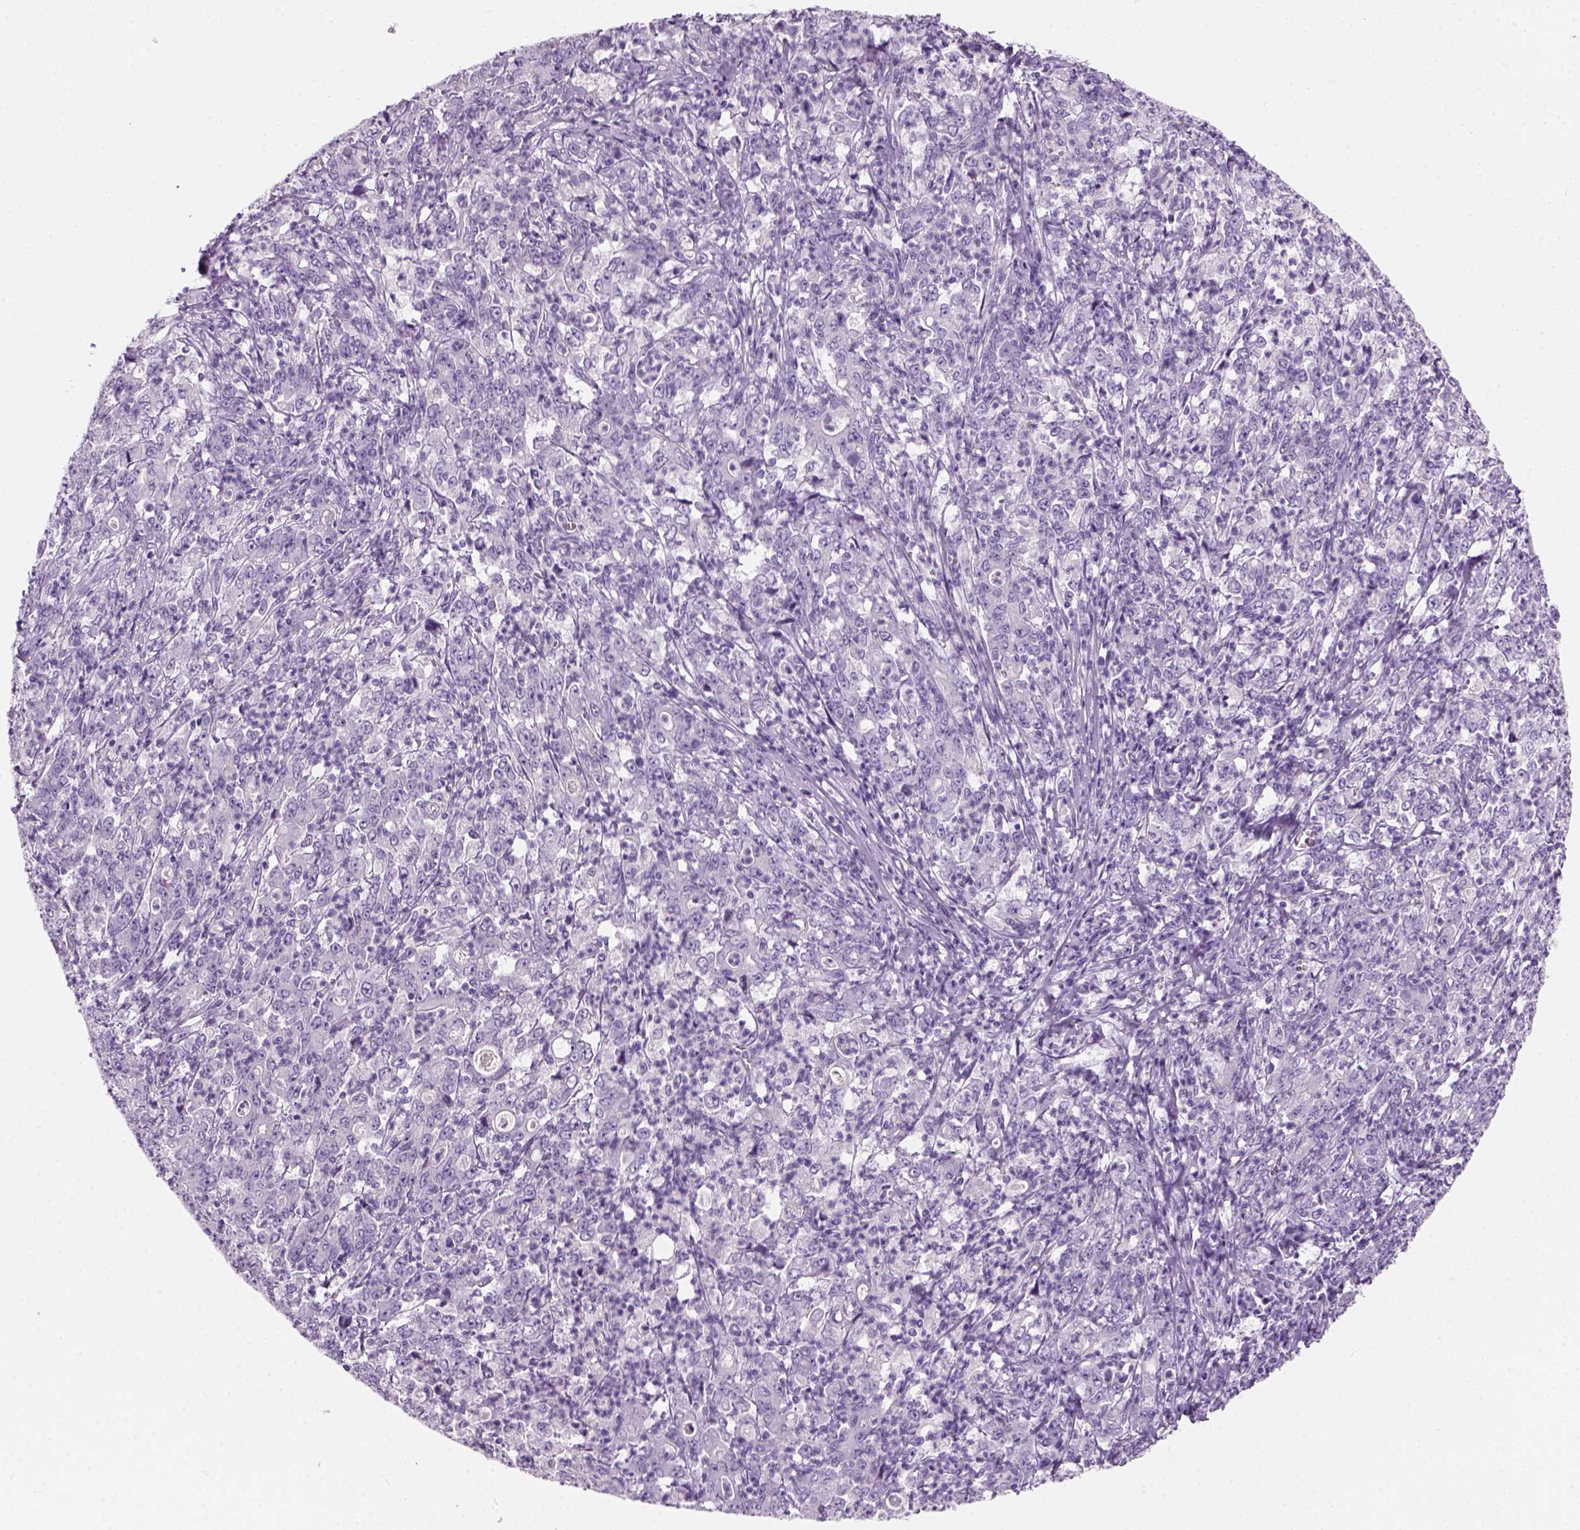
{"staining": {"intensity": "negative", "quantity": "none", "location": "none"}, "tissue": "stomach cancer", "cell_type": "Tumor cells", "image_type": "cancer", "snomed": [{"axis": "morphology", "description": "Adenocarcinoma, NOS"}, {"axis": "topography", "description": "Stomach, lower"}], "caption": "High power microscopy image of an immunohistochemistry micrograph of stomach adenocarcinoma, revealing no significant expression in tumor cells.", "gene": "KRTAP11-1", "patient": {"sex": "female", "age": 71}}